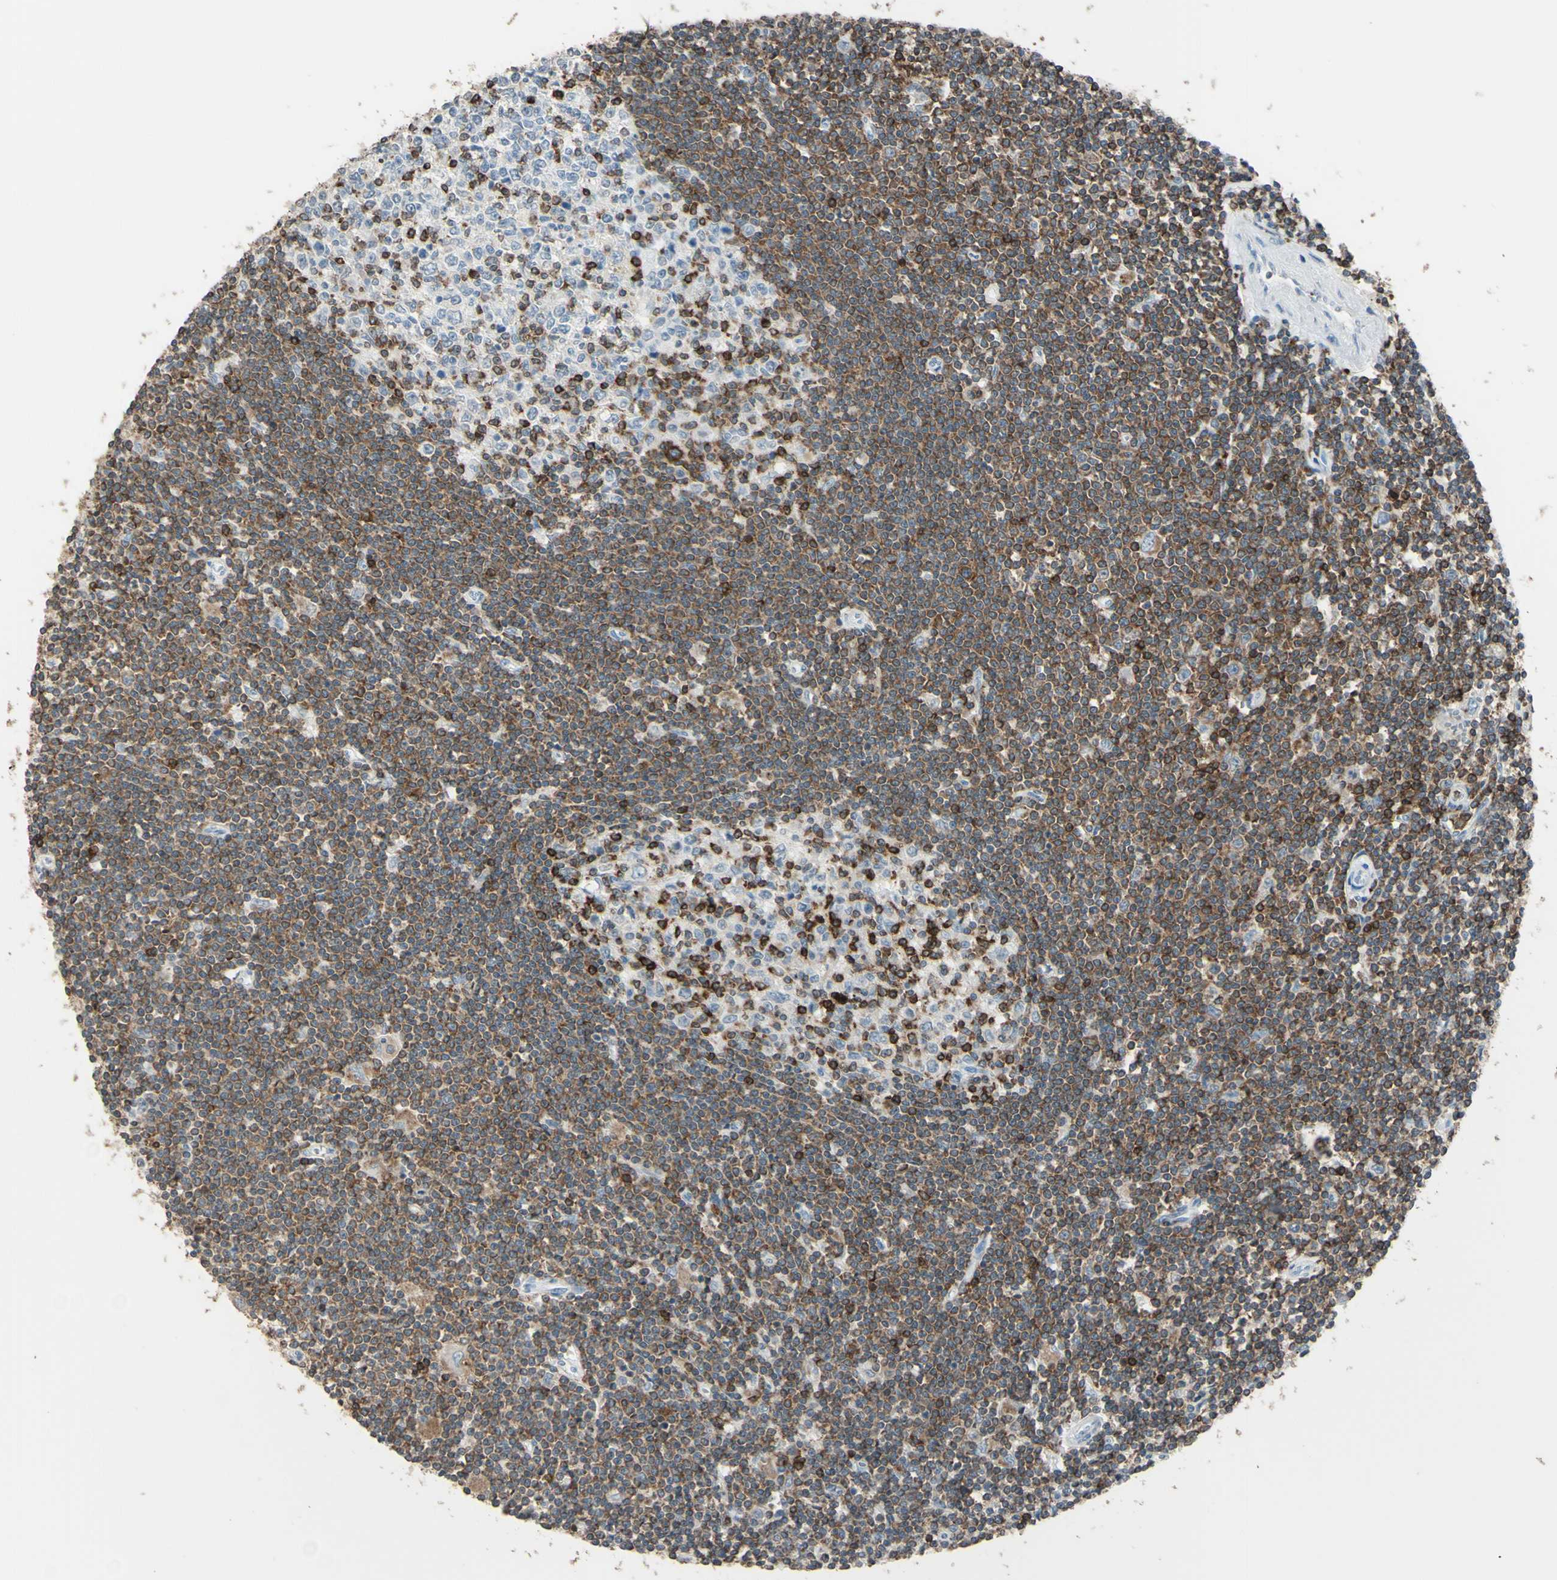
{"staining": {"intensity": "strong", "quantity": "<25%", "location": "cytoplasmic/membranous"}, "tissue": "lymphoma", "cell_type": "Tumor cells", "image_type": "cancer", "snomed": [{"axis": "morphology", "description": "Malignant lymphoma, non-Hodgkin's type, Low grade"}, {"axis": "topography", "description": "Spleen"}], "caption": "Lymphoma tissue displays strong cytoplasmic/membranous staining in about <25% of tumor cells The staining is performed using DAB (3,3'-diaminobenzidine) brown chromogen to label protein expression. The nuclei are counter-stained blue using hematoxylin.", "gene": "PSTPIP1", "patient": {"sex": "male", "age": 76}}